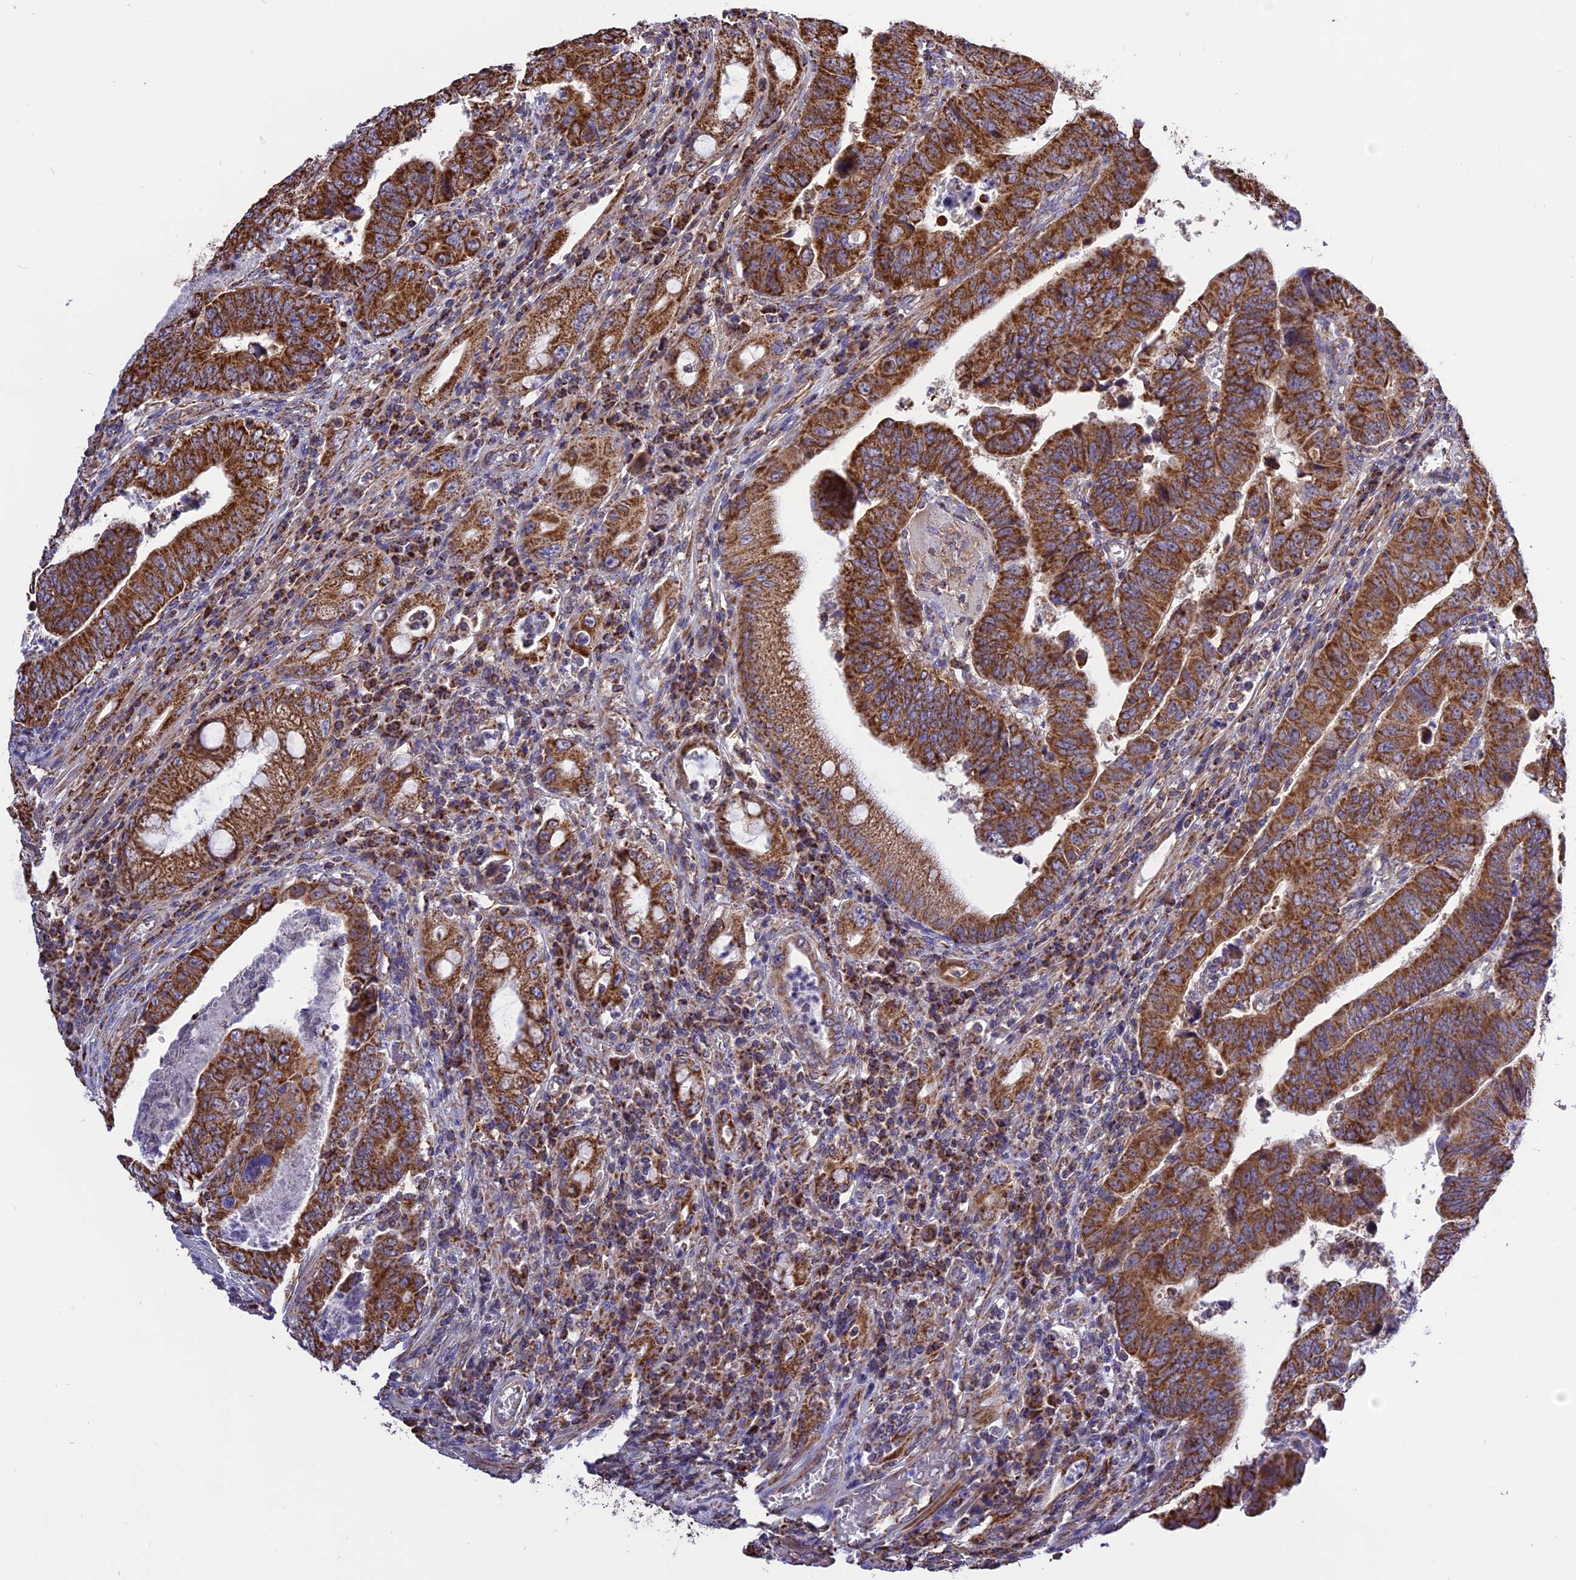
{"staining": {"intensity": "strong", "quantity": ">75%", "location": "cytoplasmic/membranous"}, "tissue": "colorectal cancer", "cell_type": "Tumor cells", "image_type": "cancer", "snomed": [{"axis": "morphology", "description": "Normal tissue, NOS"}, {"axis": "morphology", "description": "Adenocarcinoma, NOS"}, {"axis": "topography", "description": "Rectum"}], "caption": "Colorectal cancer stained with DAB (3,3'-diaminobenzidine) immunohistochemistry (IHC) exhibits high levels of strong cytoplasmic/membranous positivity in approximately >75% of tumor cells.", "gene": "TTC4", "patient": {"sex": "female", "age": 65}}